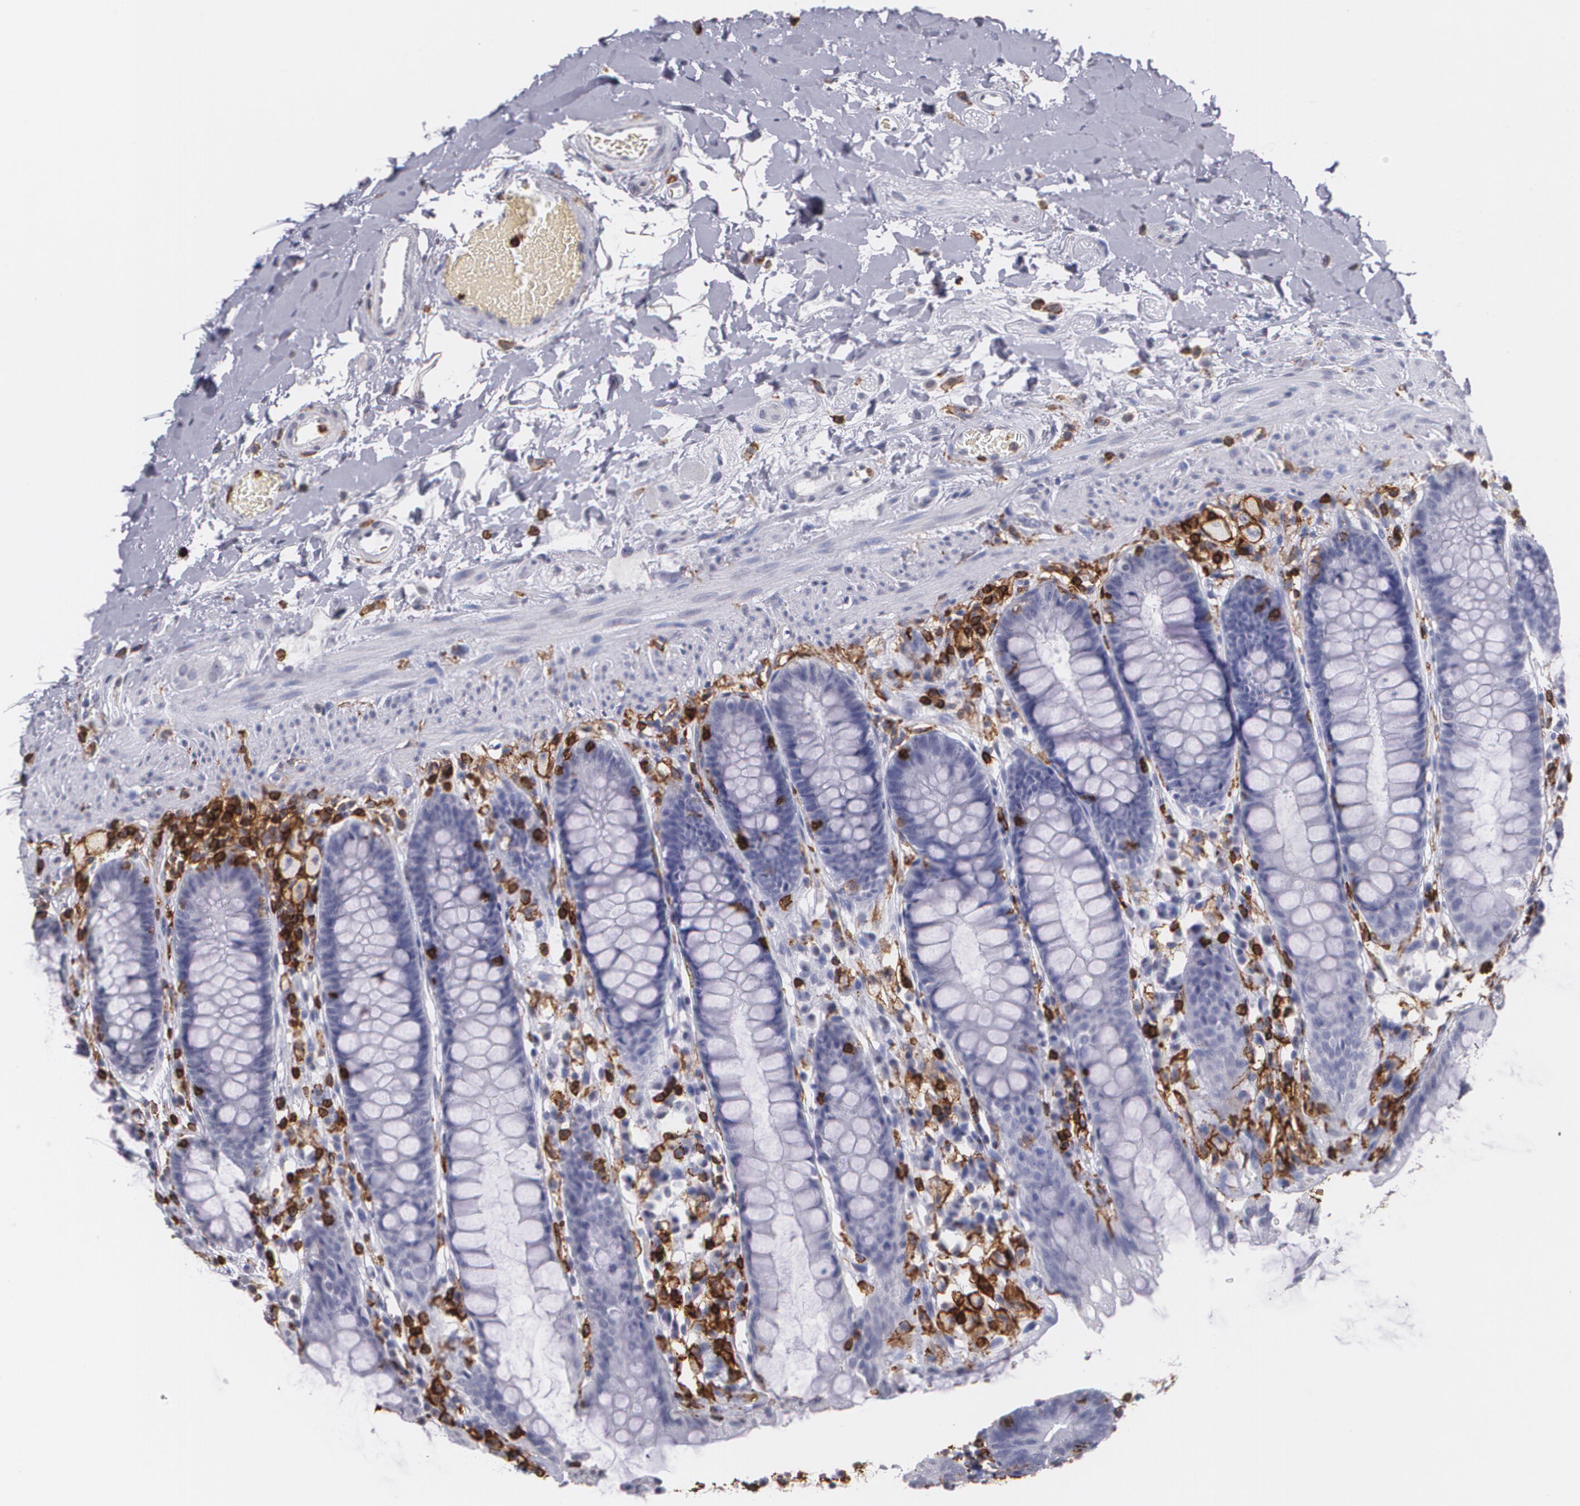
{"staining": {"intensity": "negative", "quantity": "none", "location": "none"}, "tissue": "rectum", "cell_type": "Glandular cells", "image_type": "normal", "snomed": [{"axis": "morphology", "description": "Normal tissue, NOS"}, {"axis": "topography", "description": "Rectum"}], "caption": "Photomicrograph shows no significant protein expression in glandular cells of benign rectum.", "gene": "PTPRC", "patient": {"sex": "female", "age": 46}}